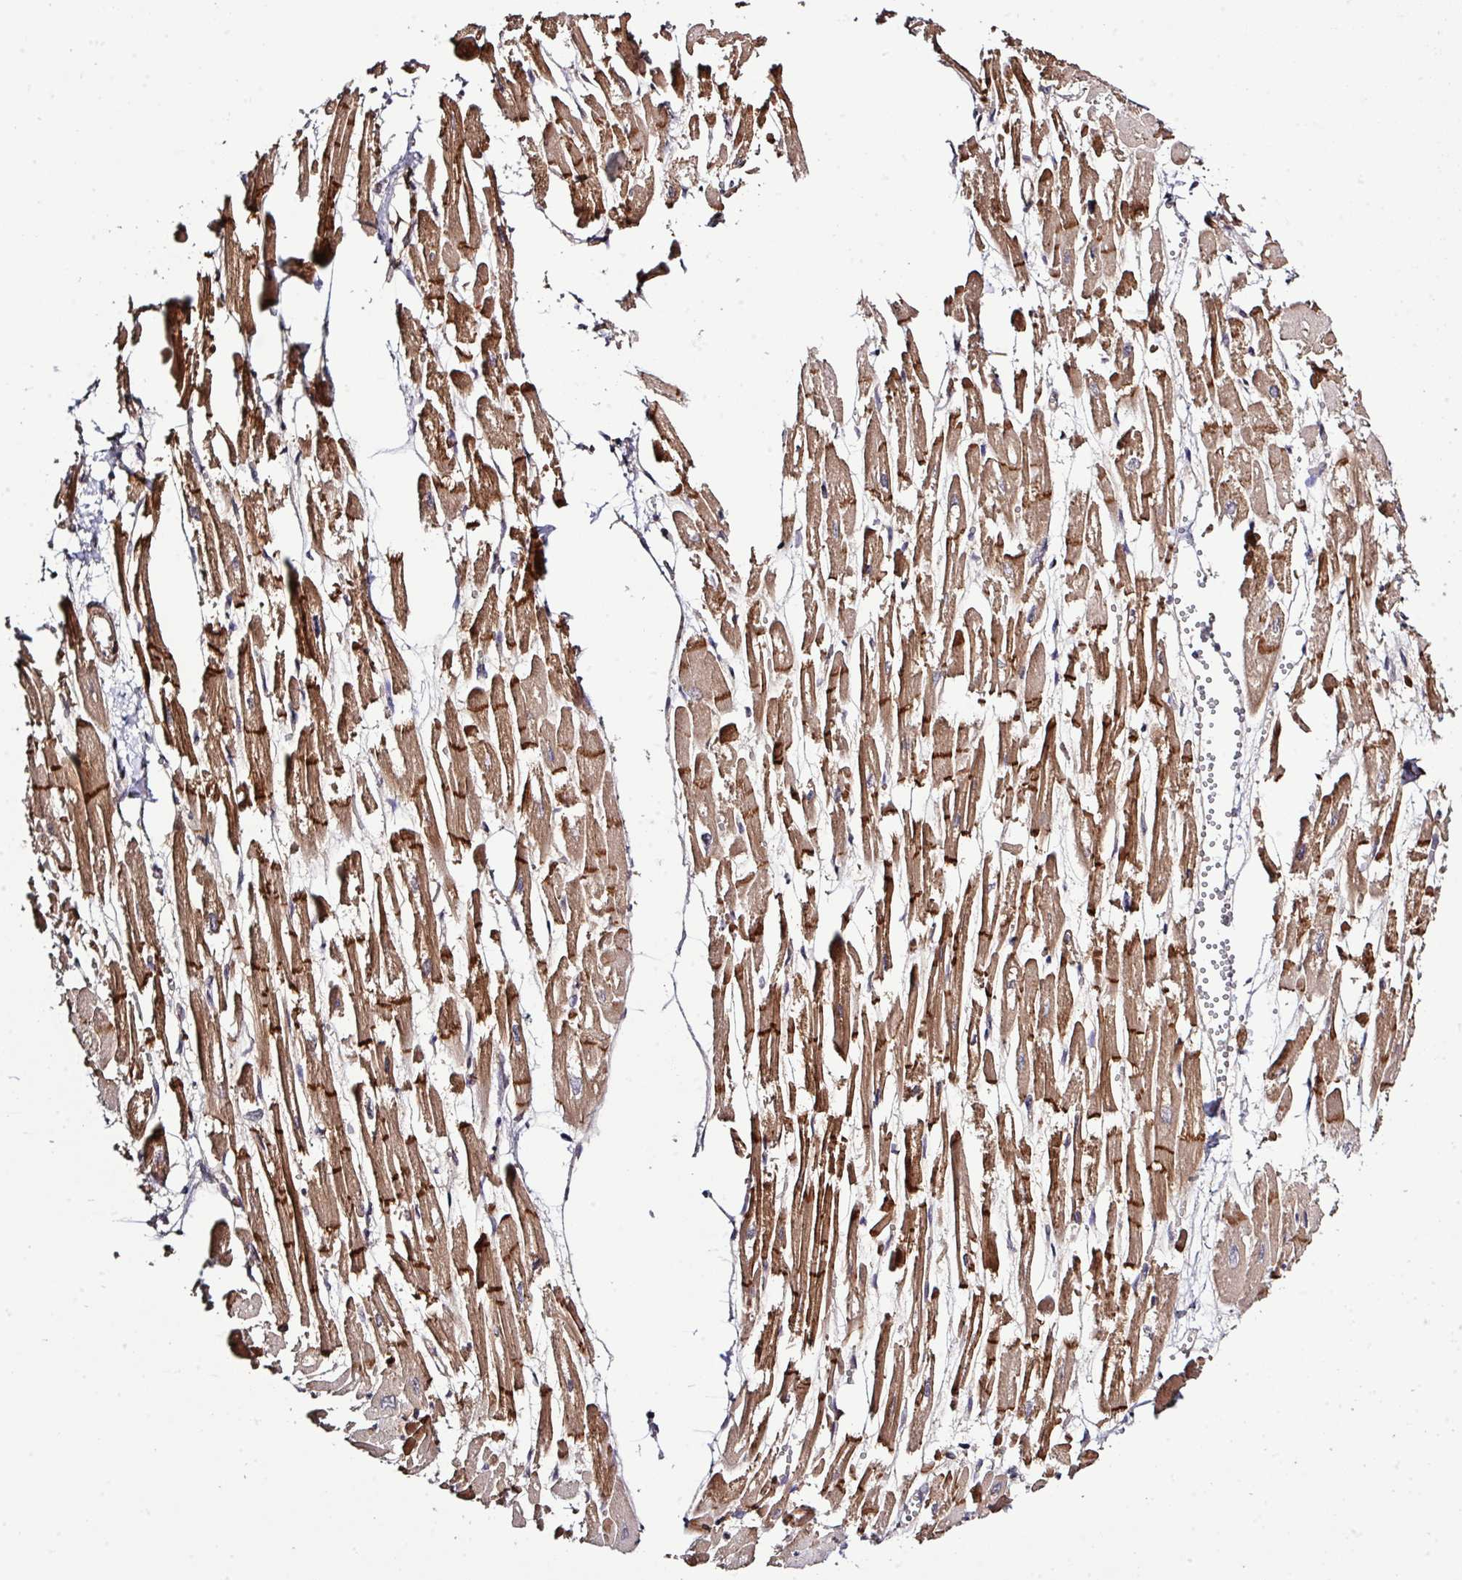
{"staining": {"intensity": "moderate", "quantity": ">75%", "location": "cytoplasmic/membranous"}, "tissue": "heart muscle", "cell_type": "Cardiomyocytes", "image_type": "normal", "snomed": [{"axis": "morphology", "description": "Normal tissue, NOS"}, {"axis": "topography", "description": "Heart"}], "caption": "Moderate cytoplasmic/membranous positivity for a protein is identified in about >75% of cardiomyocytes of benign heart muscle using immunohistochemistry (IHC).", "gene": "ARPIN", "patient": {"sex": "male", "age": 54}}